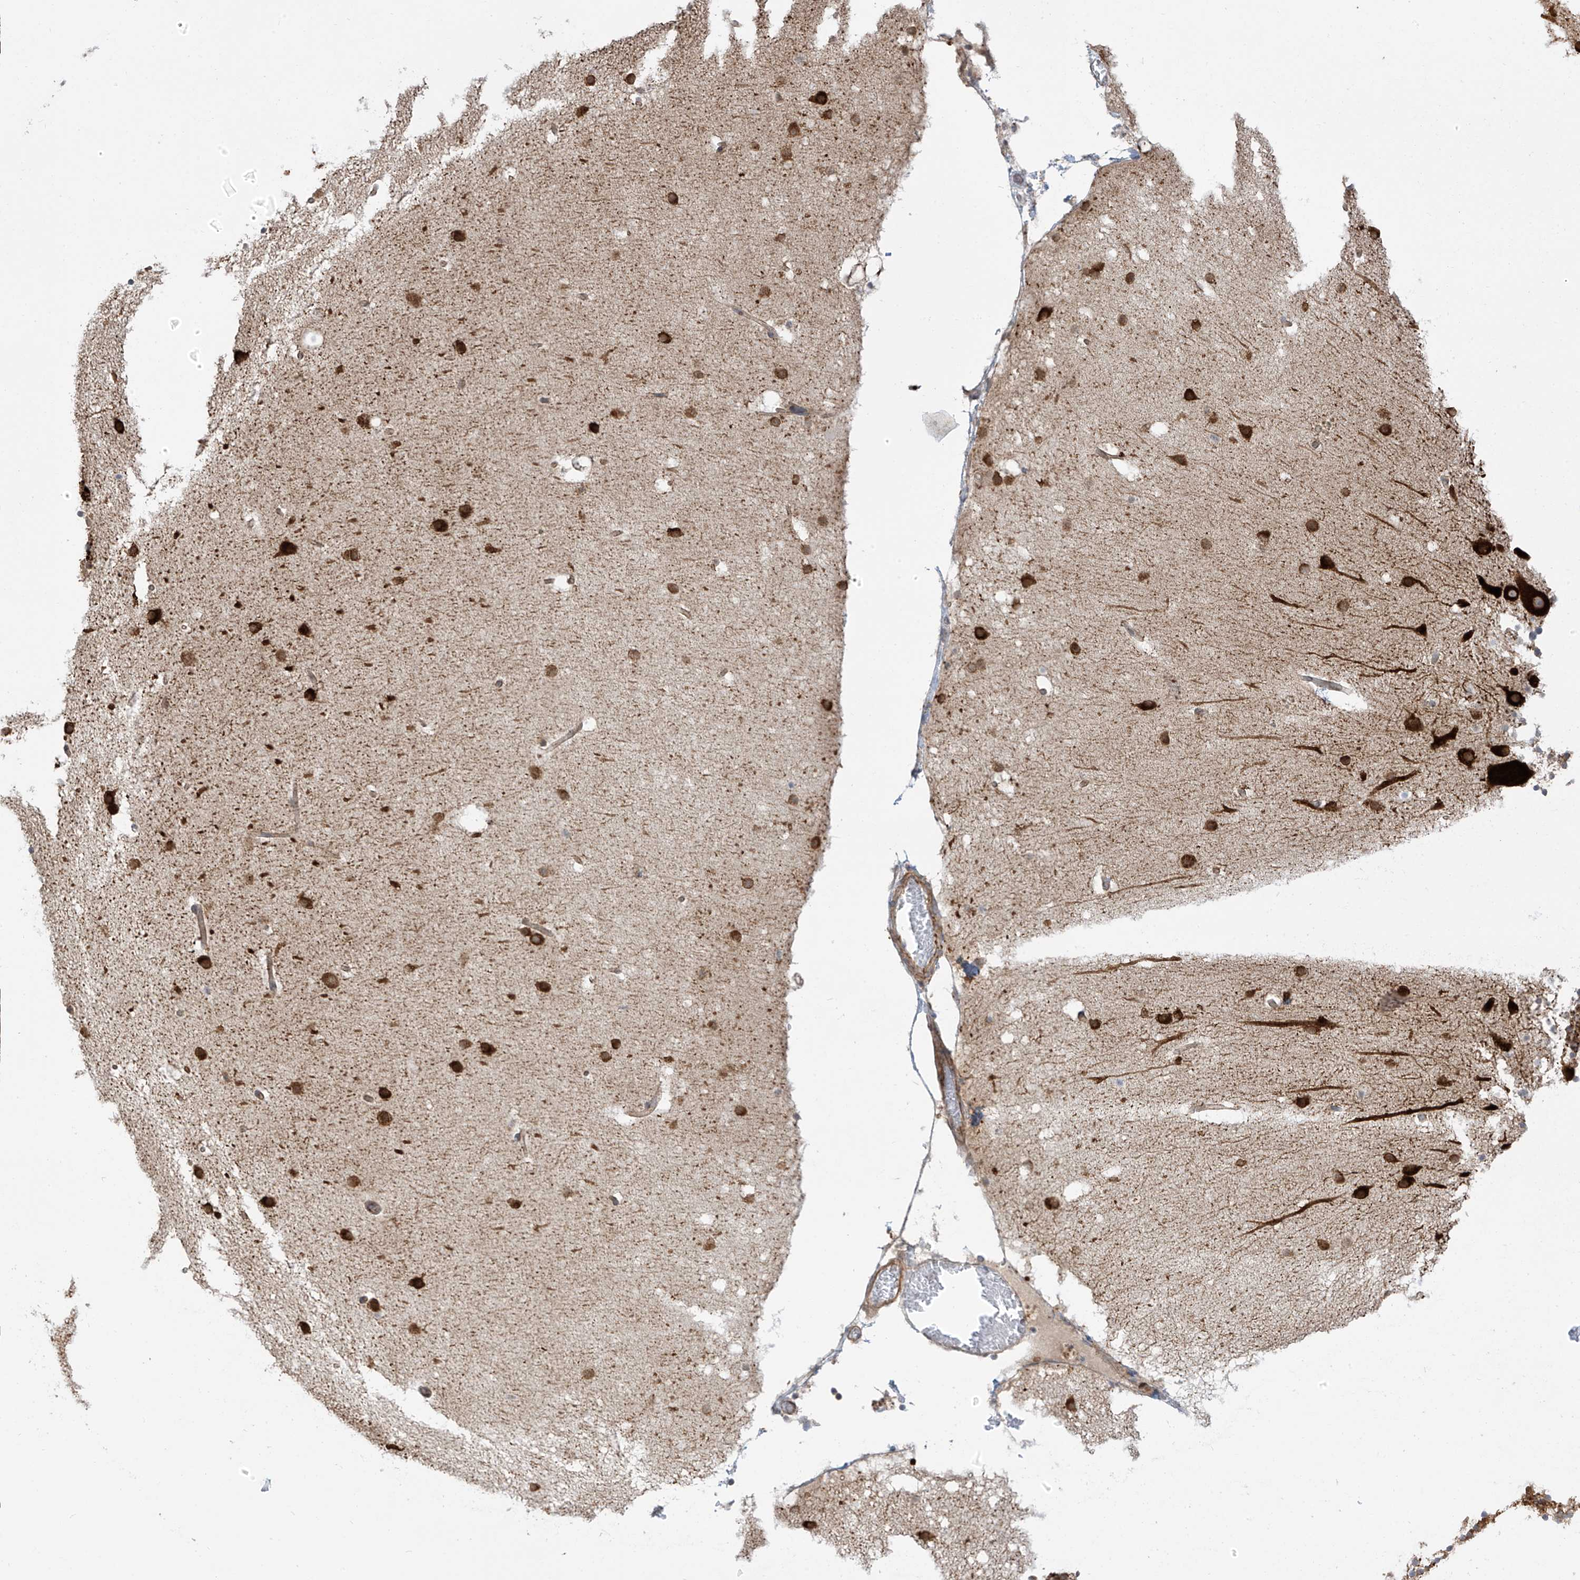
{"staining": {"intensity": "strong", "quantity": ">75%", "location": "cytoplasmic/membranous"}, "tissue": "cerebellum", "cell_type": "Cells in granular layer", "image_type": "normal", "snomed": [{"axis": "morphology", "description": "Normal tissue, NOS"}, {"axis": "topography", "description": "Cerebellum"}], "caption": "Brown immunohistochemical staining in benign cerebellum demonstrates strong cytoplasmic/membranous expression in about >75% of cells in granular layer.", "gene": "HS6ST2", "patient": {"sex": "male", "age": 57}}